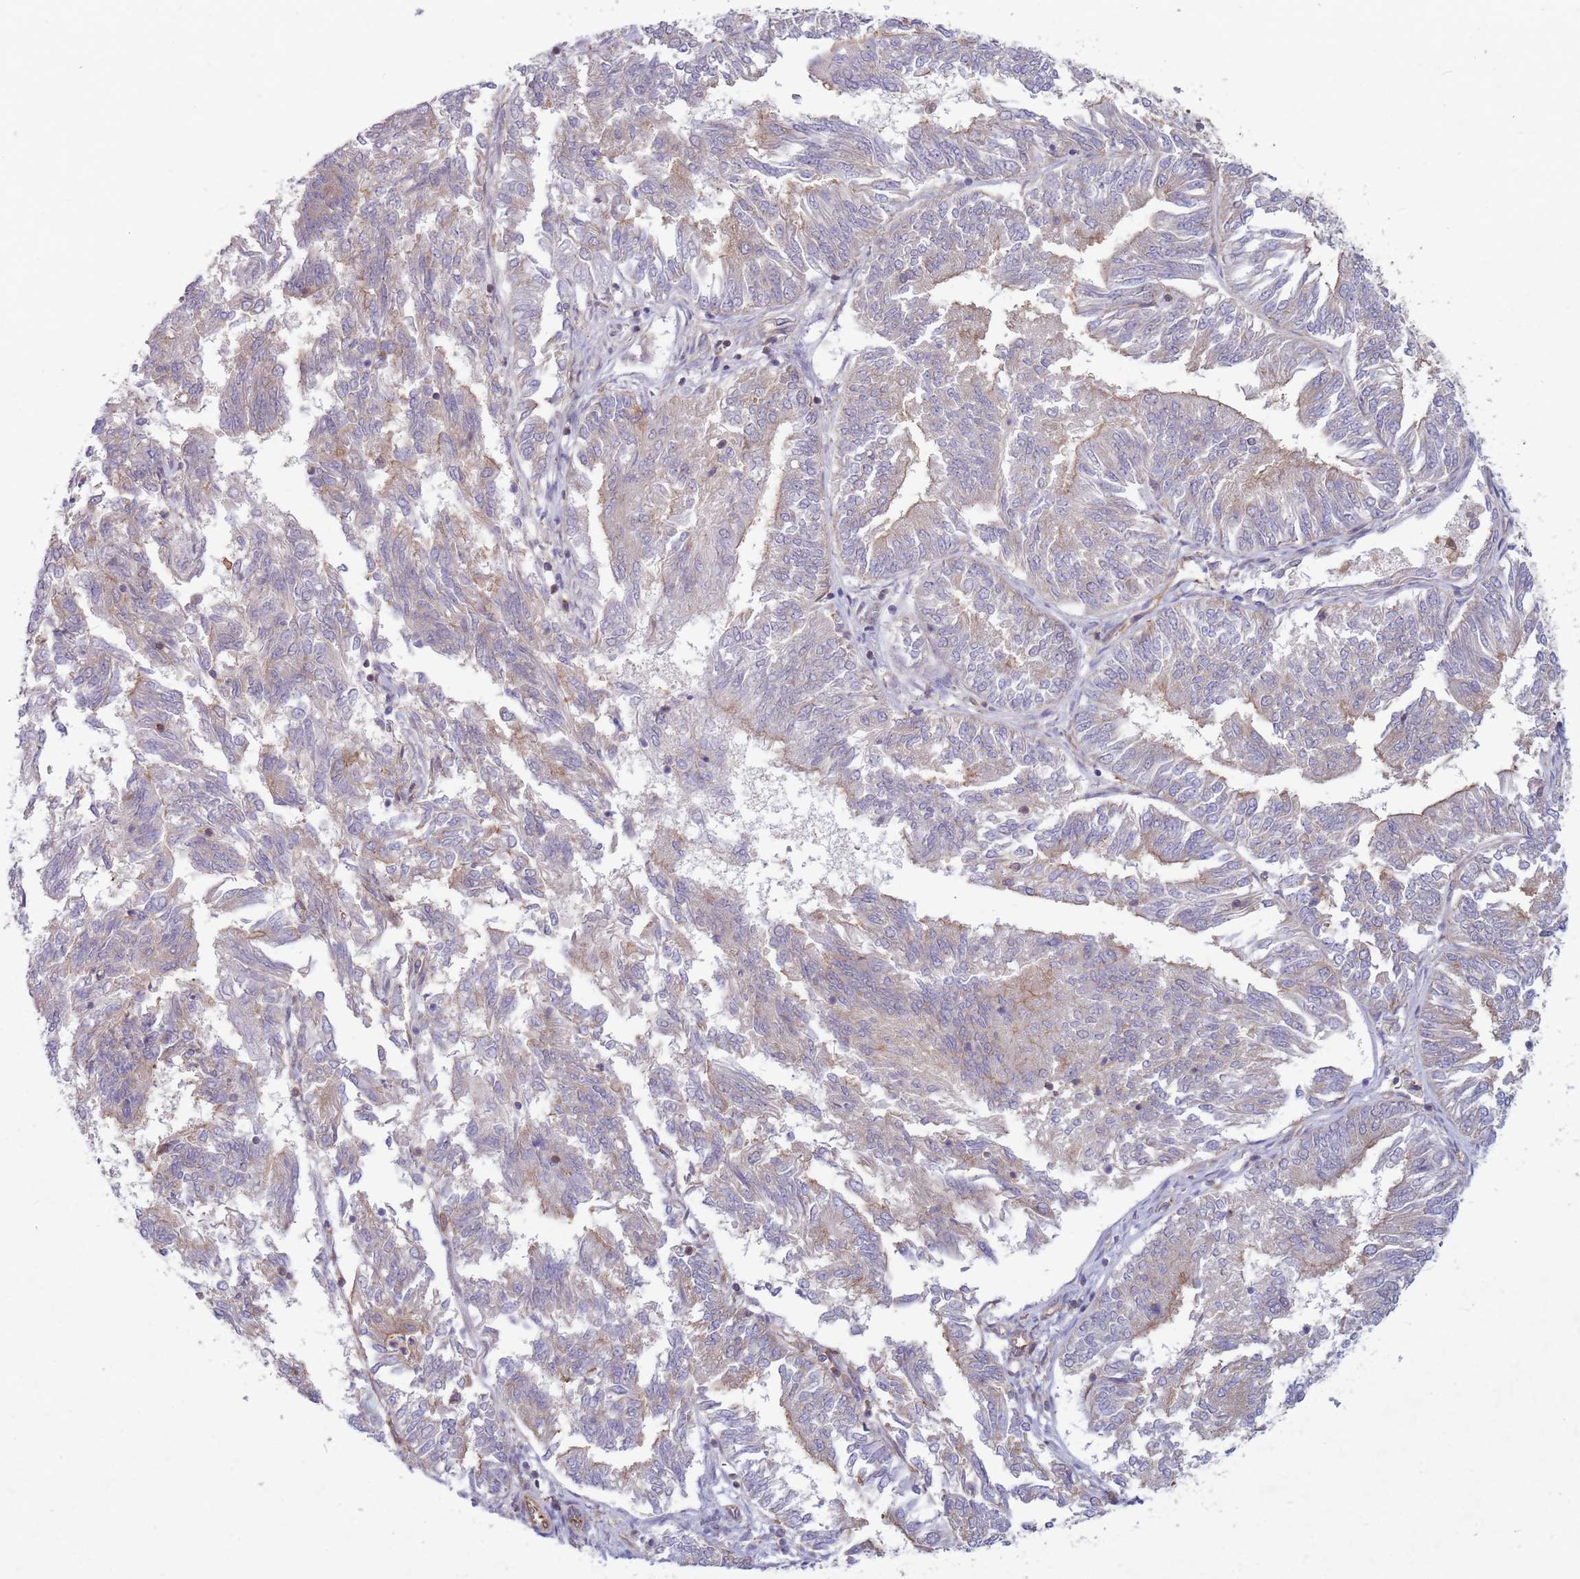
{"staining": {"intensity": "moderate", "quantity": "<25%", "location": "cytoplasmic/membranous"}, "tissue": "endometrial cancer", "cell_type": "Tumor cells", "image_type": "cancer", "snomed": [{"axis": "morphology", "description": "Adenocarcinoma, NOS"}, {"axis": "topography", "description": "Endometrium"}], "caption": "The immunohistochemical stain labels moderate cytoplasmic/membranous positivity in tumor cells of endometrial cancer tissue. (DAB = brown stain, brightfield microscopy at high magnification).", "gene": "GGA1", "patient": {"sex": "female", "age": 58}}